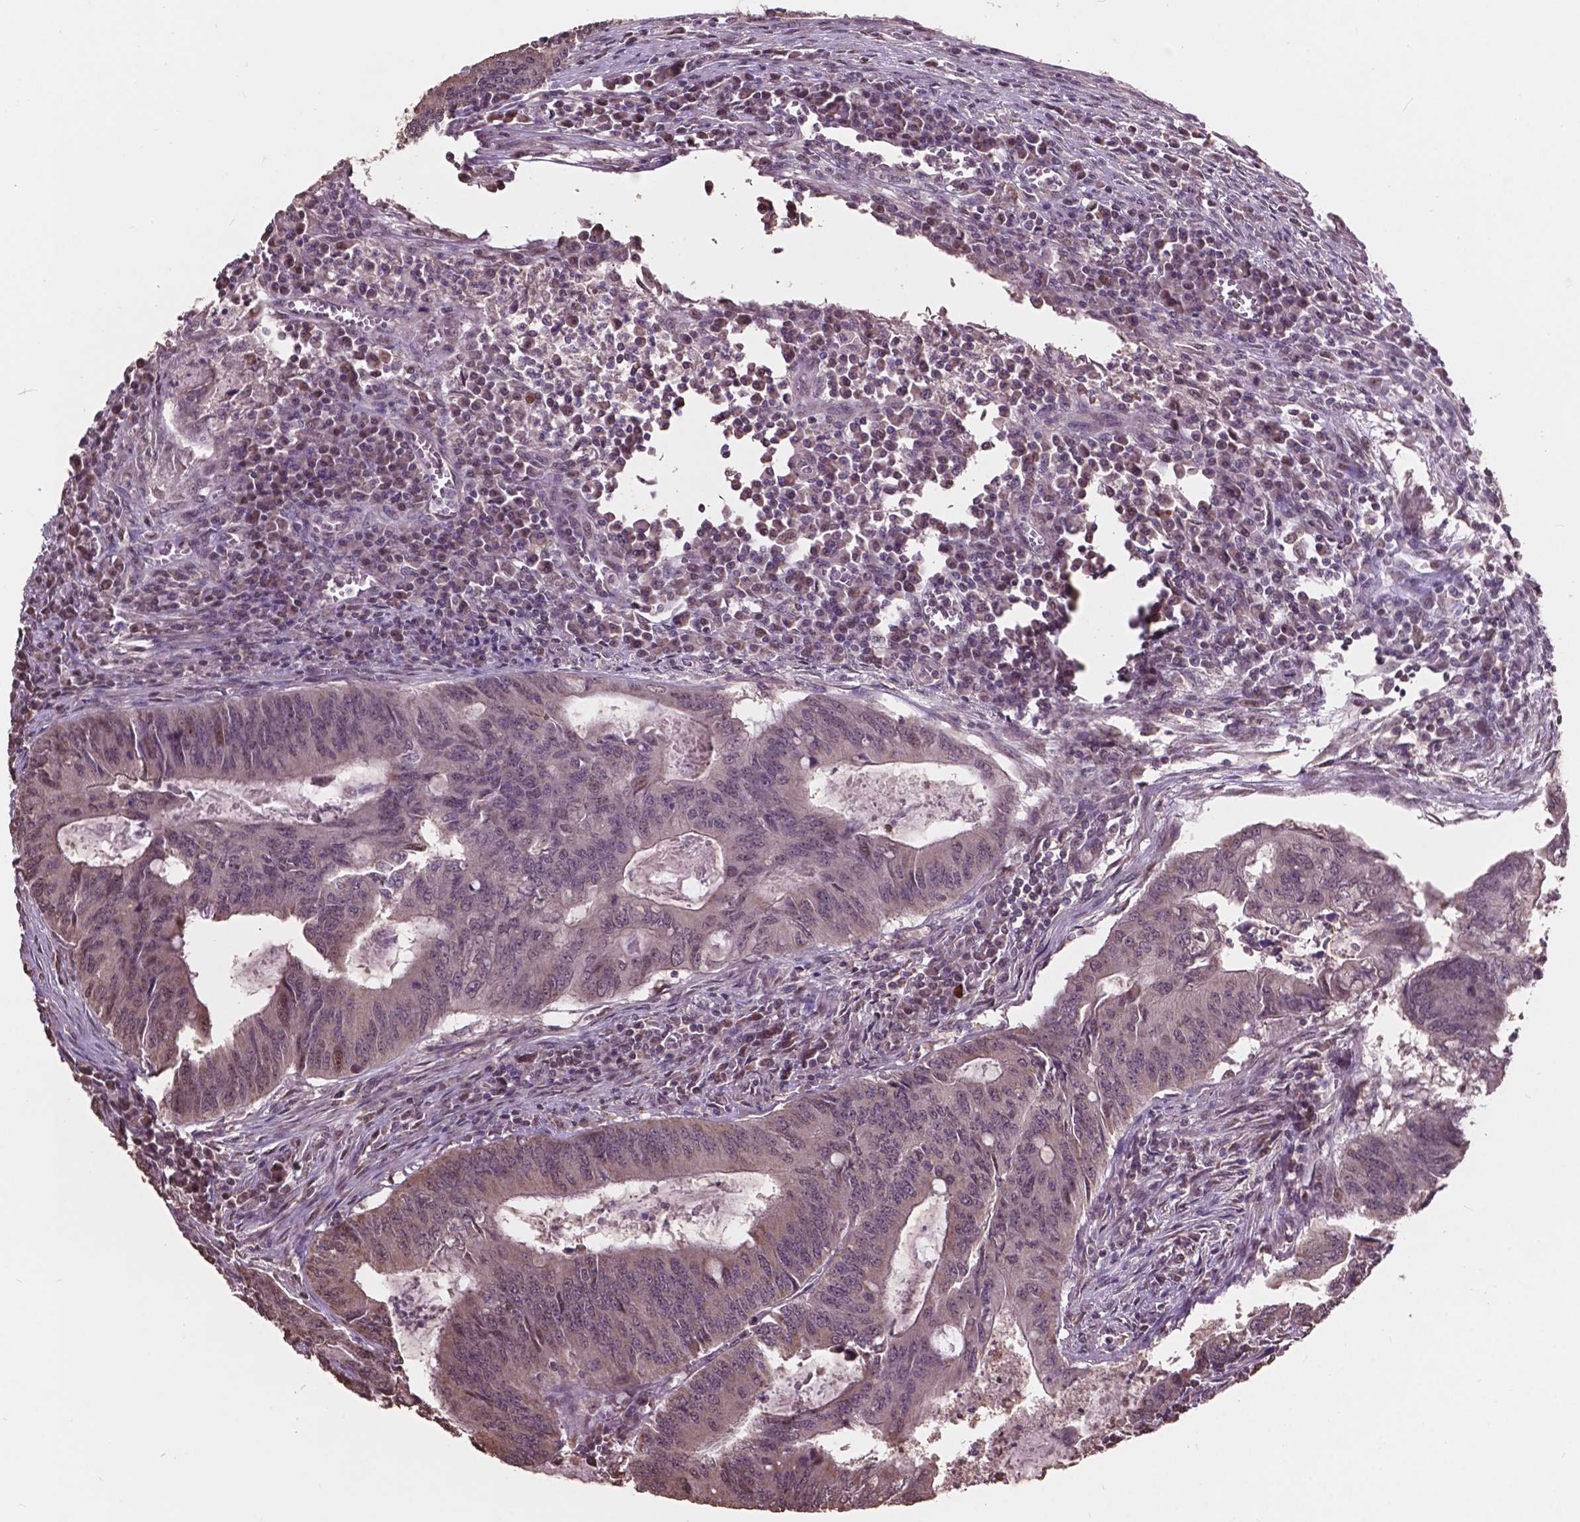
{"staining": {"intensity": "negative", "quantity": "none", "location": "none"}, "tissue": "colorectal cancer", "cell_type": "Tumor cells", "image_type": "cancer", "snomed": [{"axis": "morphology", "description": "Adenocarcinoma, NOS"}, {"axis": "topography", "description": "Colon"}], "caption": "Immunohistochemistry (IHC) photomicrograph of colorectal cancer stained for a protein (brown), which shows no positivity in tumor cells.", "gene": "GLRA2", "patient": {"sex": "male", "age": 67}}